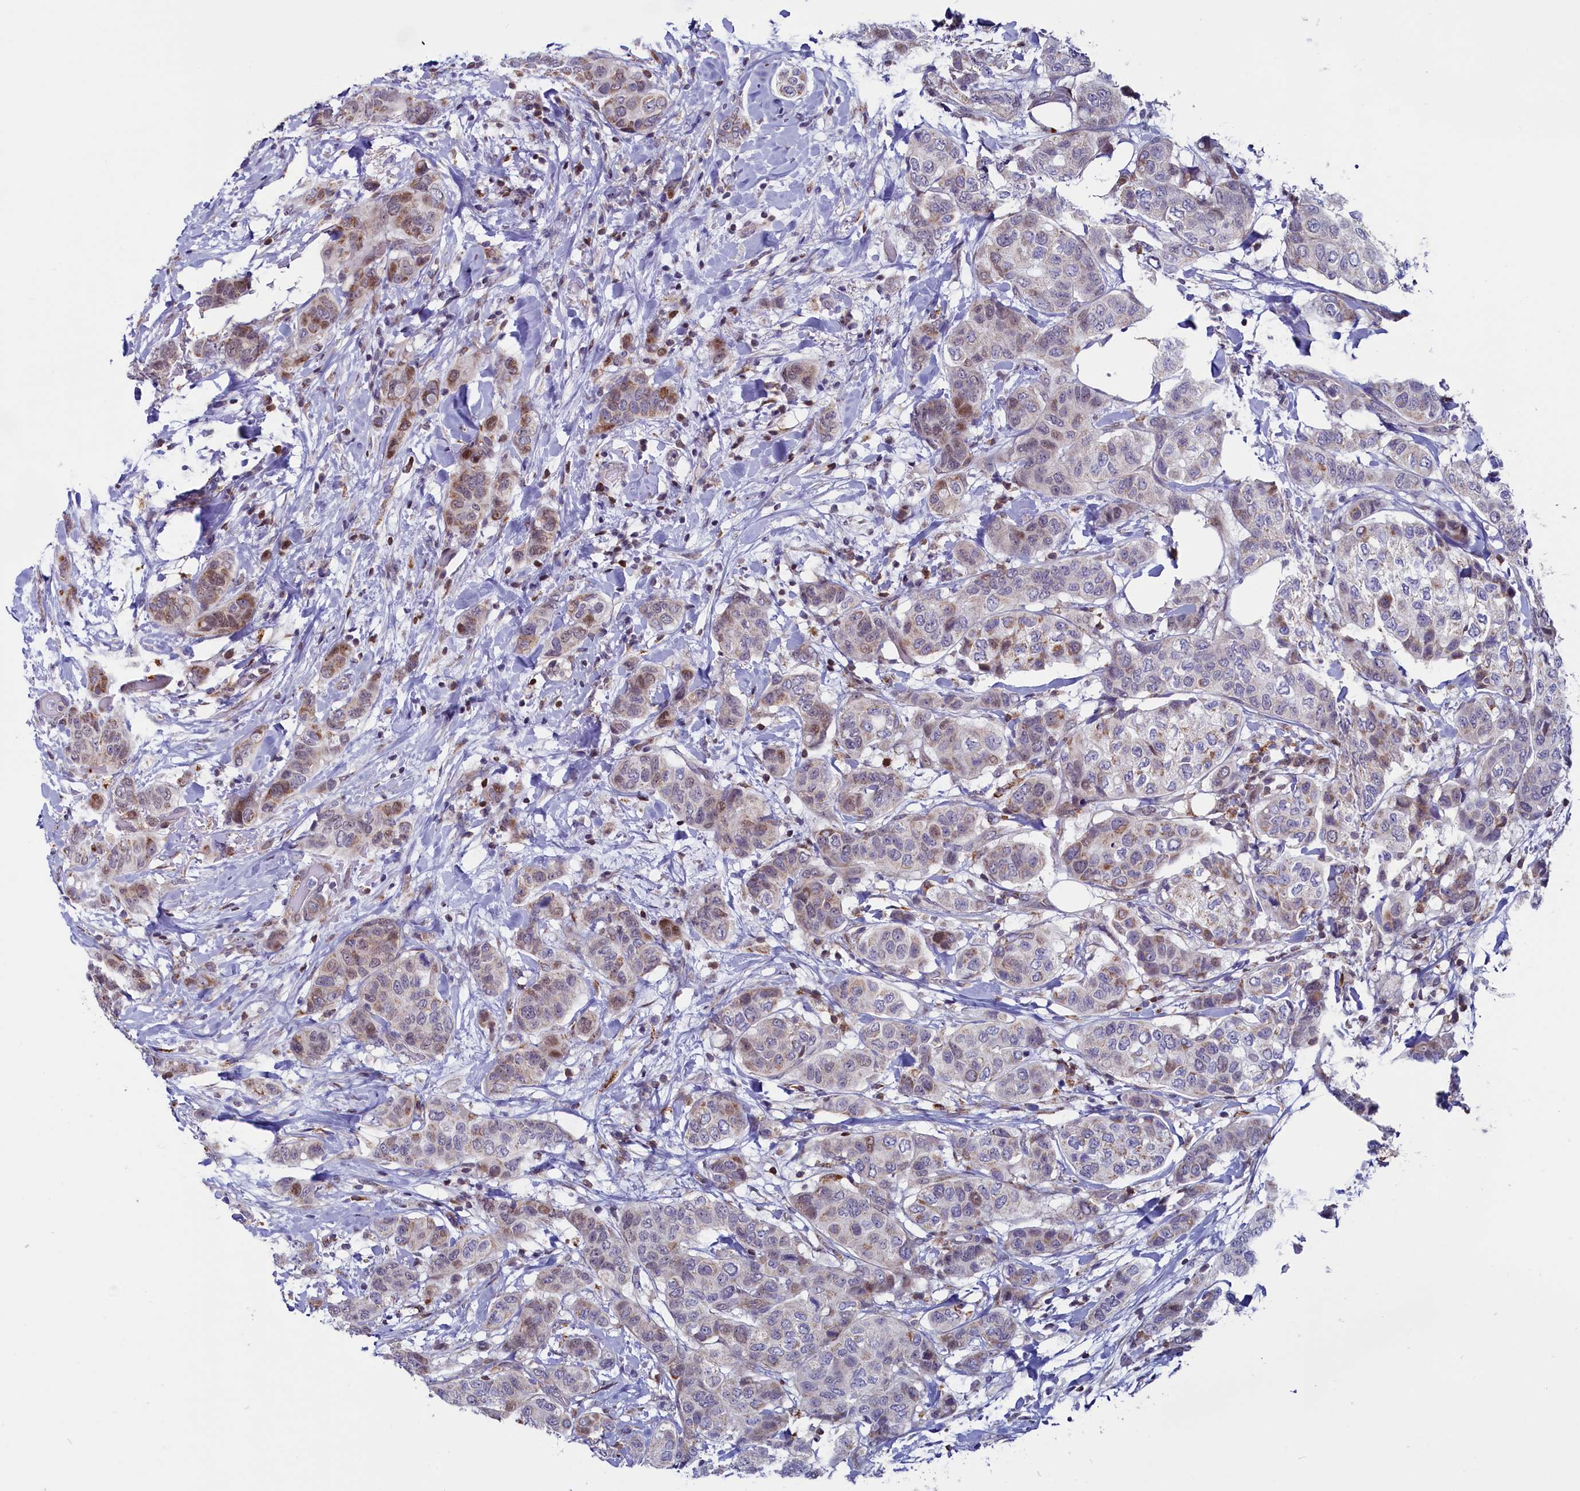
{"staining": {"intensity": "weak", "quantity": "25%-75%", "location": "cytoplasmic/membranous,nuclear"}, "tissue": "breast cancer", "cell_type": "Tumor cells", "image_type": "cancer", "snomed": [{"axis": "morphology", "description": "Lobular carcinoma"}, {"axis": "topography", "description": "Breast"}], "caption": "Protein expression by immunohistochemistry displays weak cytoplasmic/membranous and nuclear positivity in about 25%-75% of tumor cells in breast cancer.", "gene": "CIAPIN1", "patient": {"sex": "female", "age": 51}}